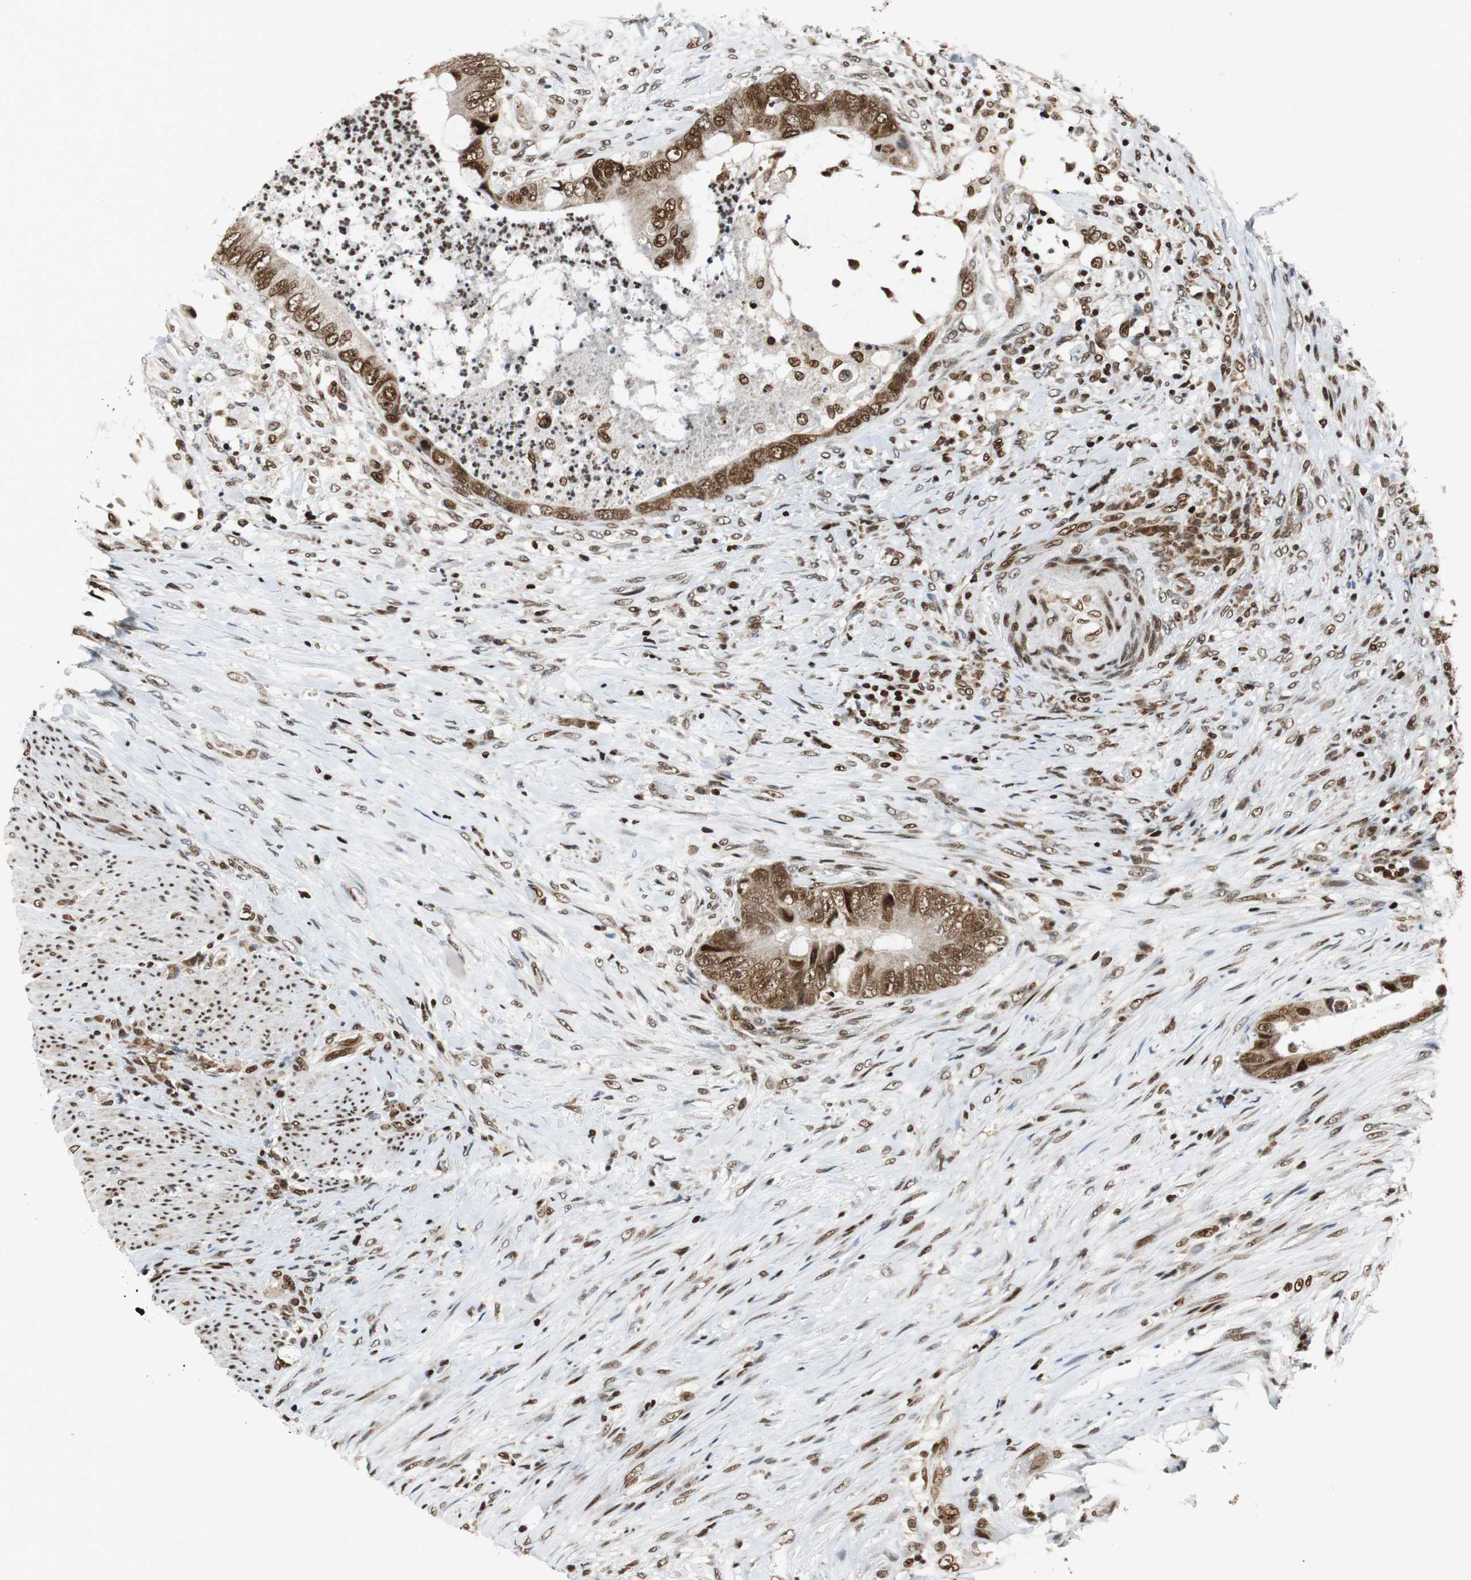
{"staining": {"intensity": "moderate", "quantity": ">75%", "location": "cytoplasmic/membranous"}, "tissue": "colorectal cancer", "cell_type": "Tumor cells", "image_type": "cancer", "snomed": [{"axis": "morphology", "description": "Adenocarcinoma, NOS"}, {"axis": "topography", "description": "Rectum"}], "caption": "Immunohistochemistry (IHC) staining of adenocarcinoma (colorectal), which shows medium levels of moderate cytoplasmic/membranous staining in about >75% of tumor cells indicating moderate cytoplasmic/membranous protein expression. The staining was performed using DAB (3,3'-diaminobenzidine) (brown) for protein detection and nuclei were counterstained in hematoxylin (blue).", "gene": "HDAC1", "patient": {"sex": "female", "age": 77}}